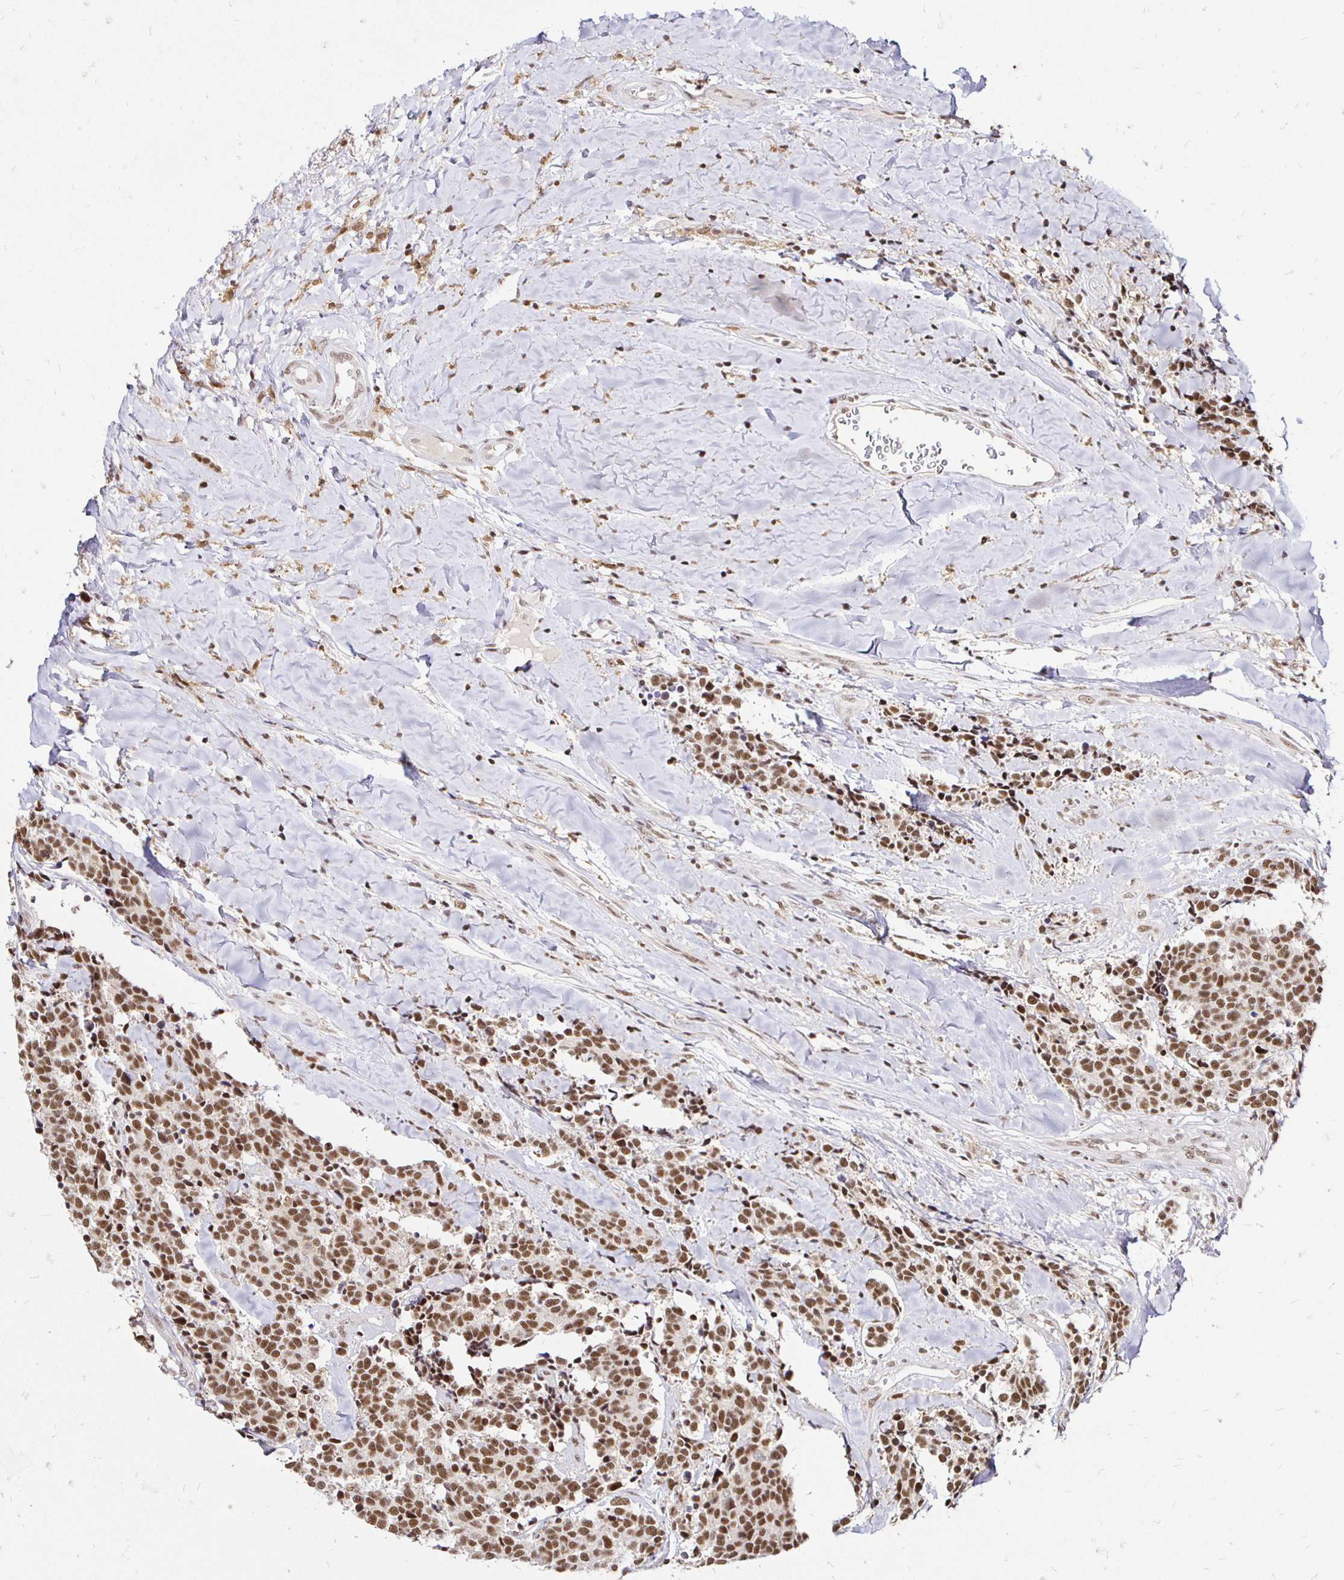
{"staining": {"intensity": "strong", "quantity": ">75%", "location": "nuclear"}, "tissue": "carcinoid", "cell_type": "Tumor cells", "image_type": "cancer", "snomed": [{"axis": "morphology", "description": "Carcinoid, malignant, NOS"}, {"axis": "topography", "description": "Skin"}], "caption": "Immunohistochemical staining of carcinoid reveals high levels of strong nuclear positivity in about >75% of tumor cells.", "gene": "SIN3A", "patient": {"sex": "female", "age": 79}}